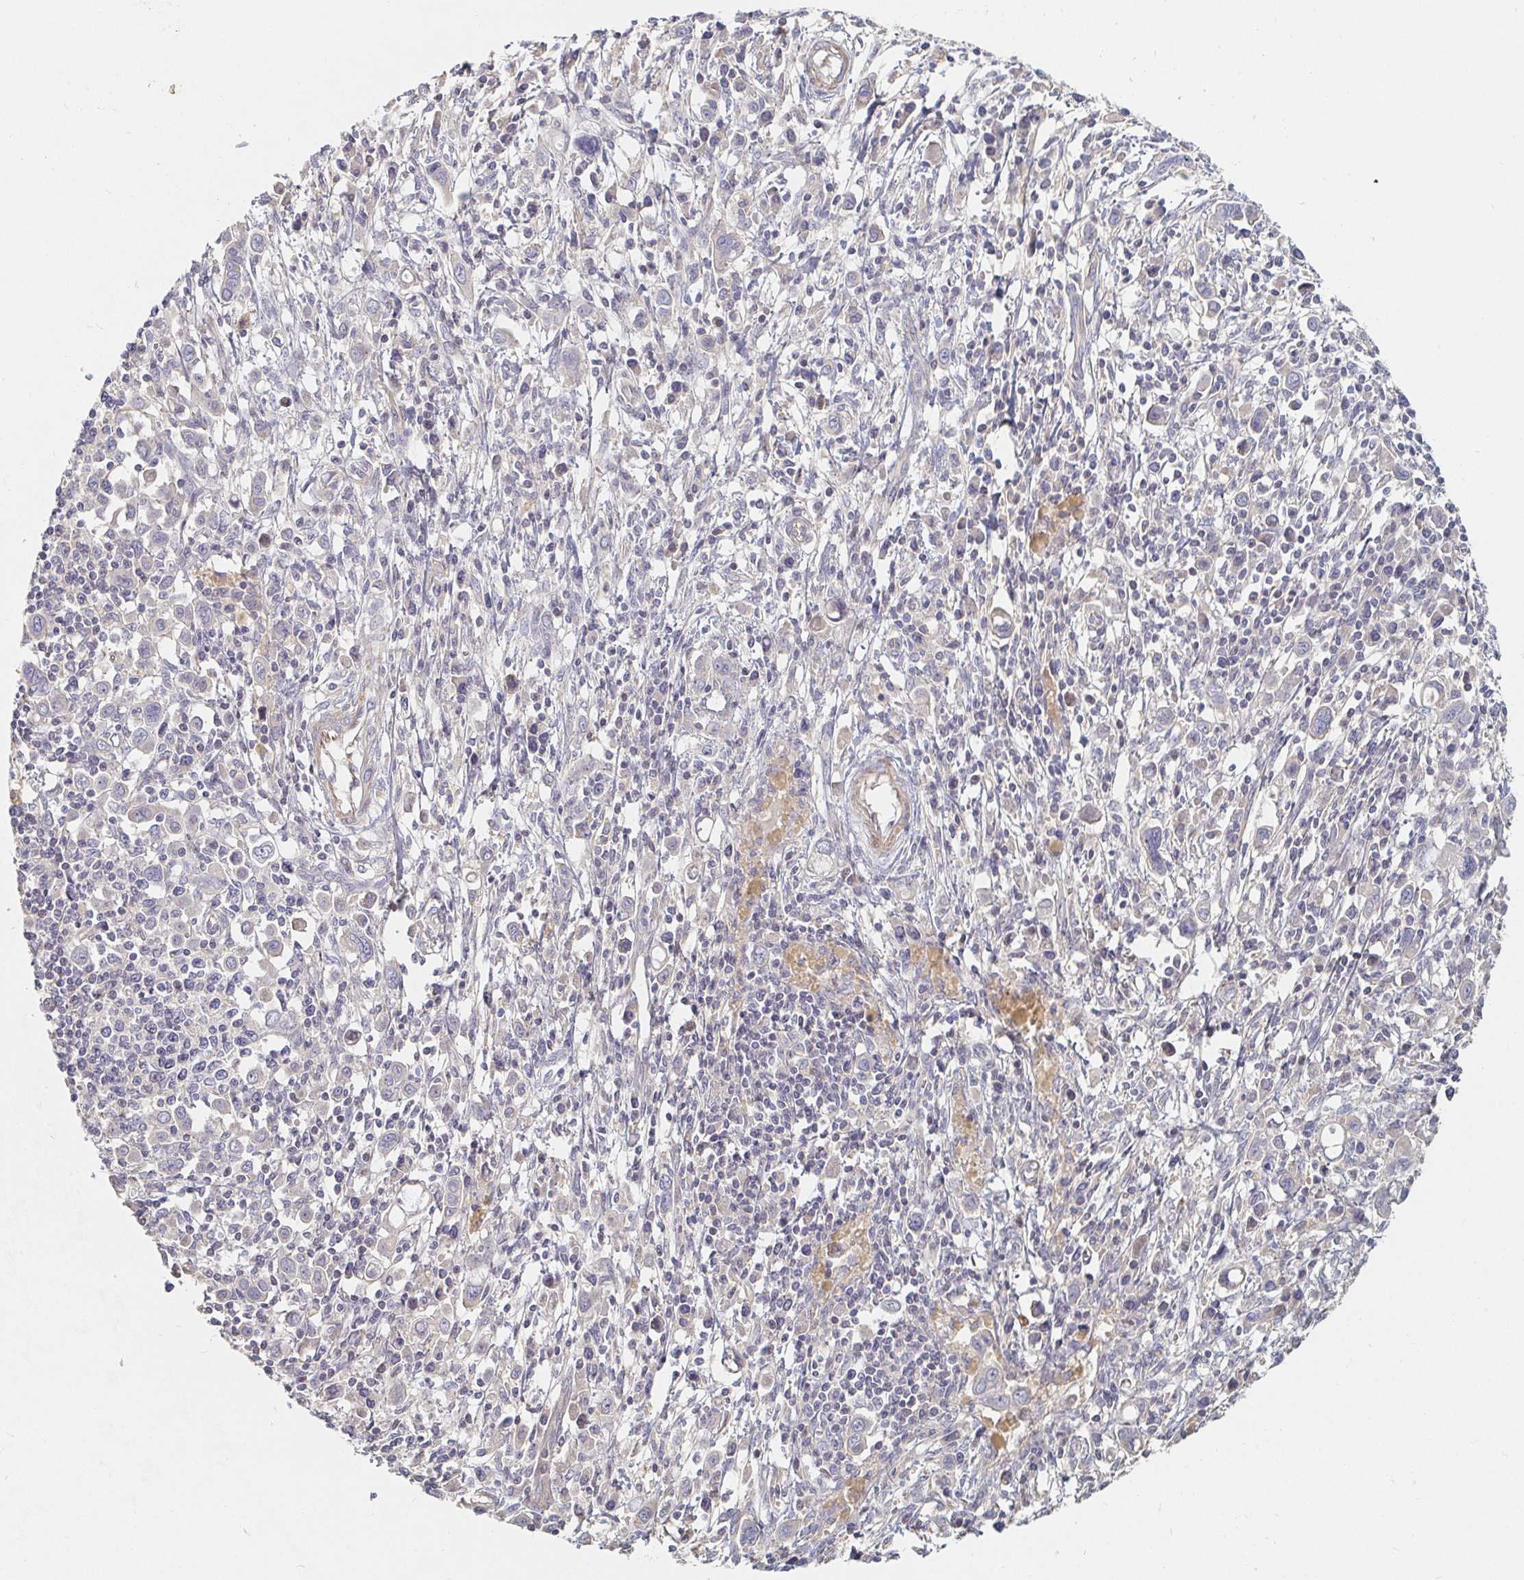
{"staining": {"intensity": "negative", "quantity": "none", "location": "none"}, "tissue": "stomach cancer", "cell_type": "Tumor cells", "image_type": "cancer", "snomed": [{"axis": "morphology", "description": "Adenocarcinoma, NOS"}, {"axis": "topography", "description": "Stomach, upper"}], "caption": "Micrograph shows no significant protein expression in tumor cells of stomach adenocarcinoma. (DAB (3,3'-diaminobenzidine) IHC visualized using brightfield microscopy, high magnification).", "gene": "NME9", "patient": {"sex": "male", "age": 75}}